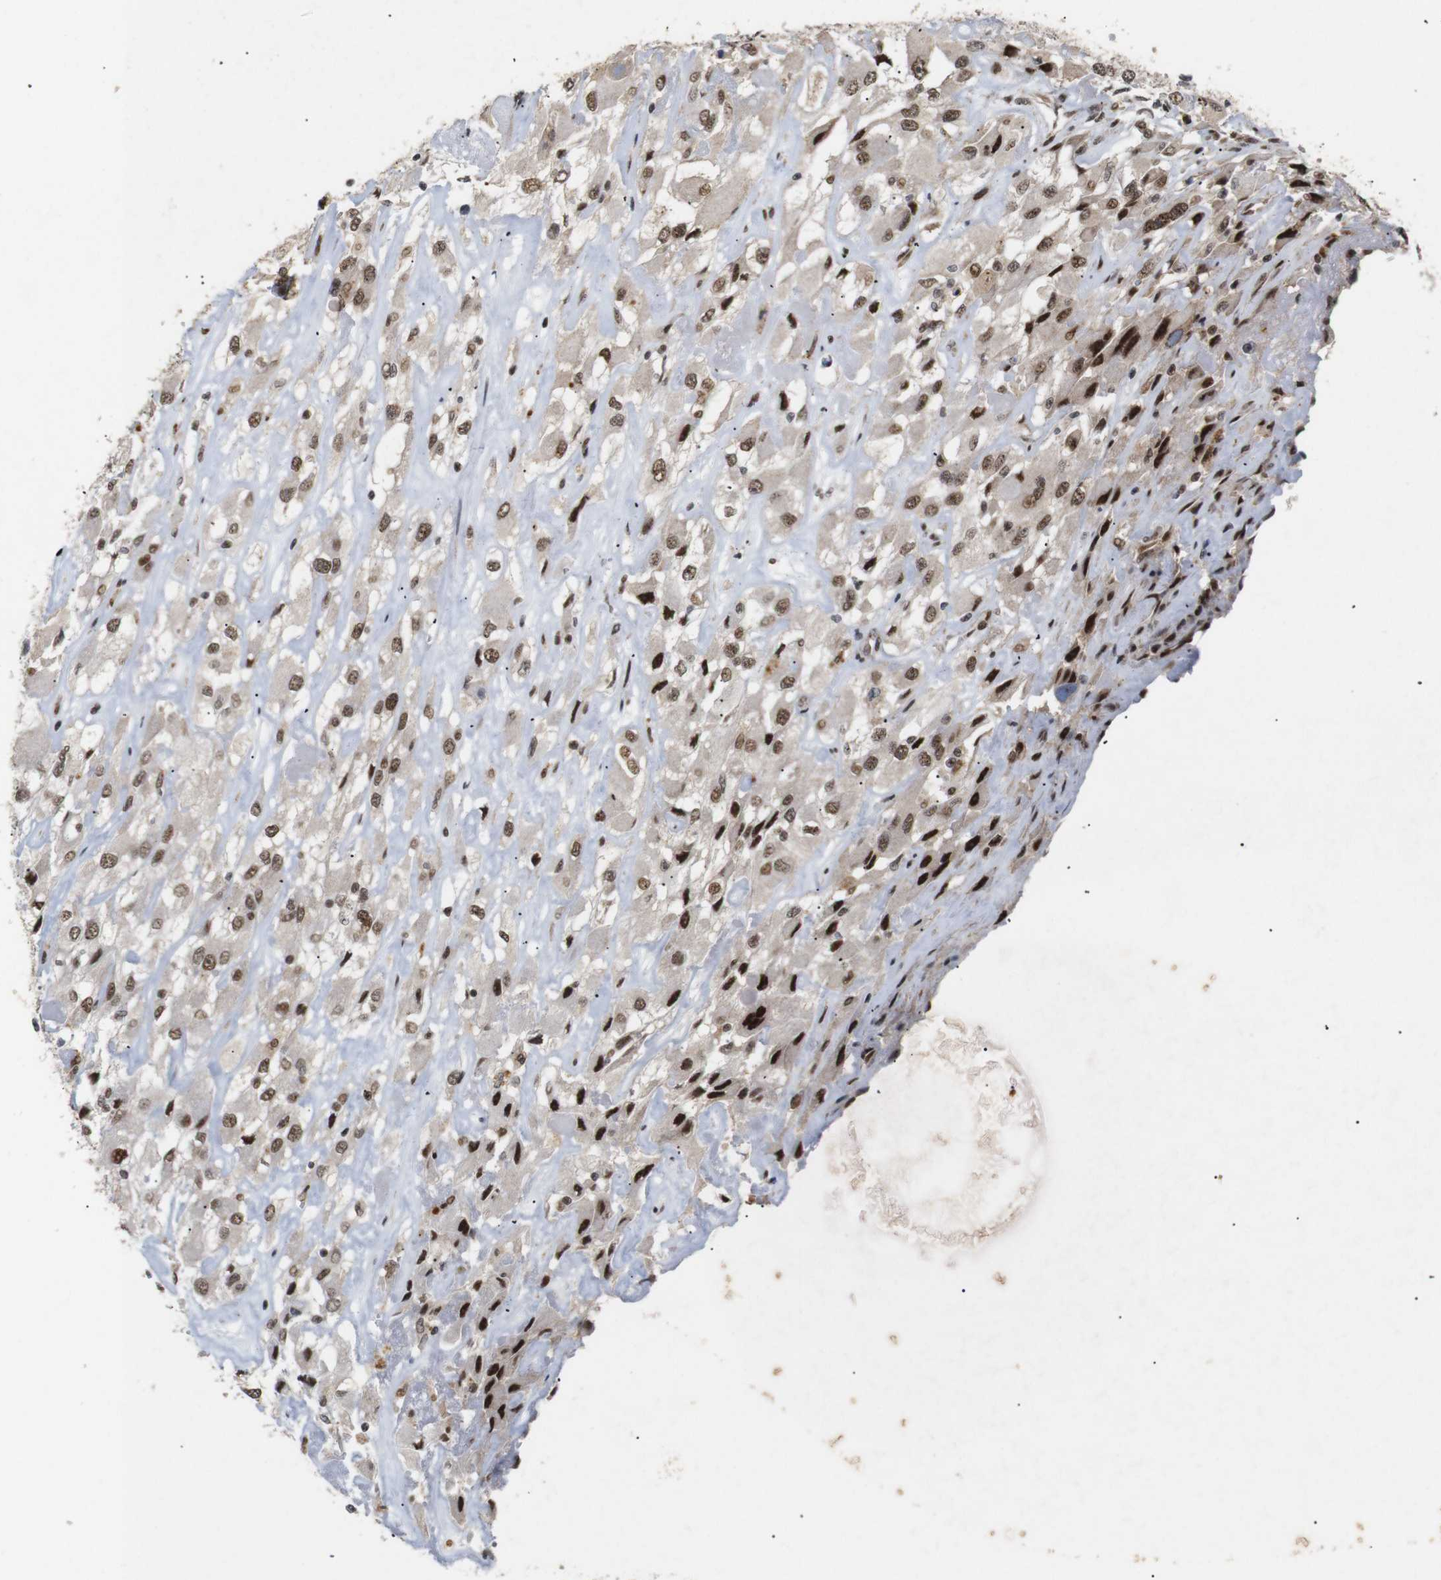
{"staining": {"intensity": "moderate", "quantity": ">75%", "location": "nuclear"}, "tissue": "renal cancer", "cell_type": "Tumor cells", "image_type": "cancer", "snomed": [{"axis": "morphology", "description": "Adenocarcinoma, NOS"}, {"axis": "topography", "description": "Kidney"}], "caption": "Moderate nuclear expression is appreciated in about >75% of tumor cells in renal cancer.", "gene": "PYM1", "patient": {"sex": "female", "age": 52}}